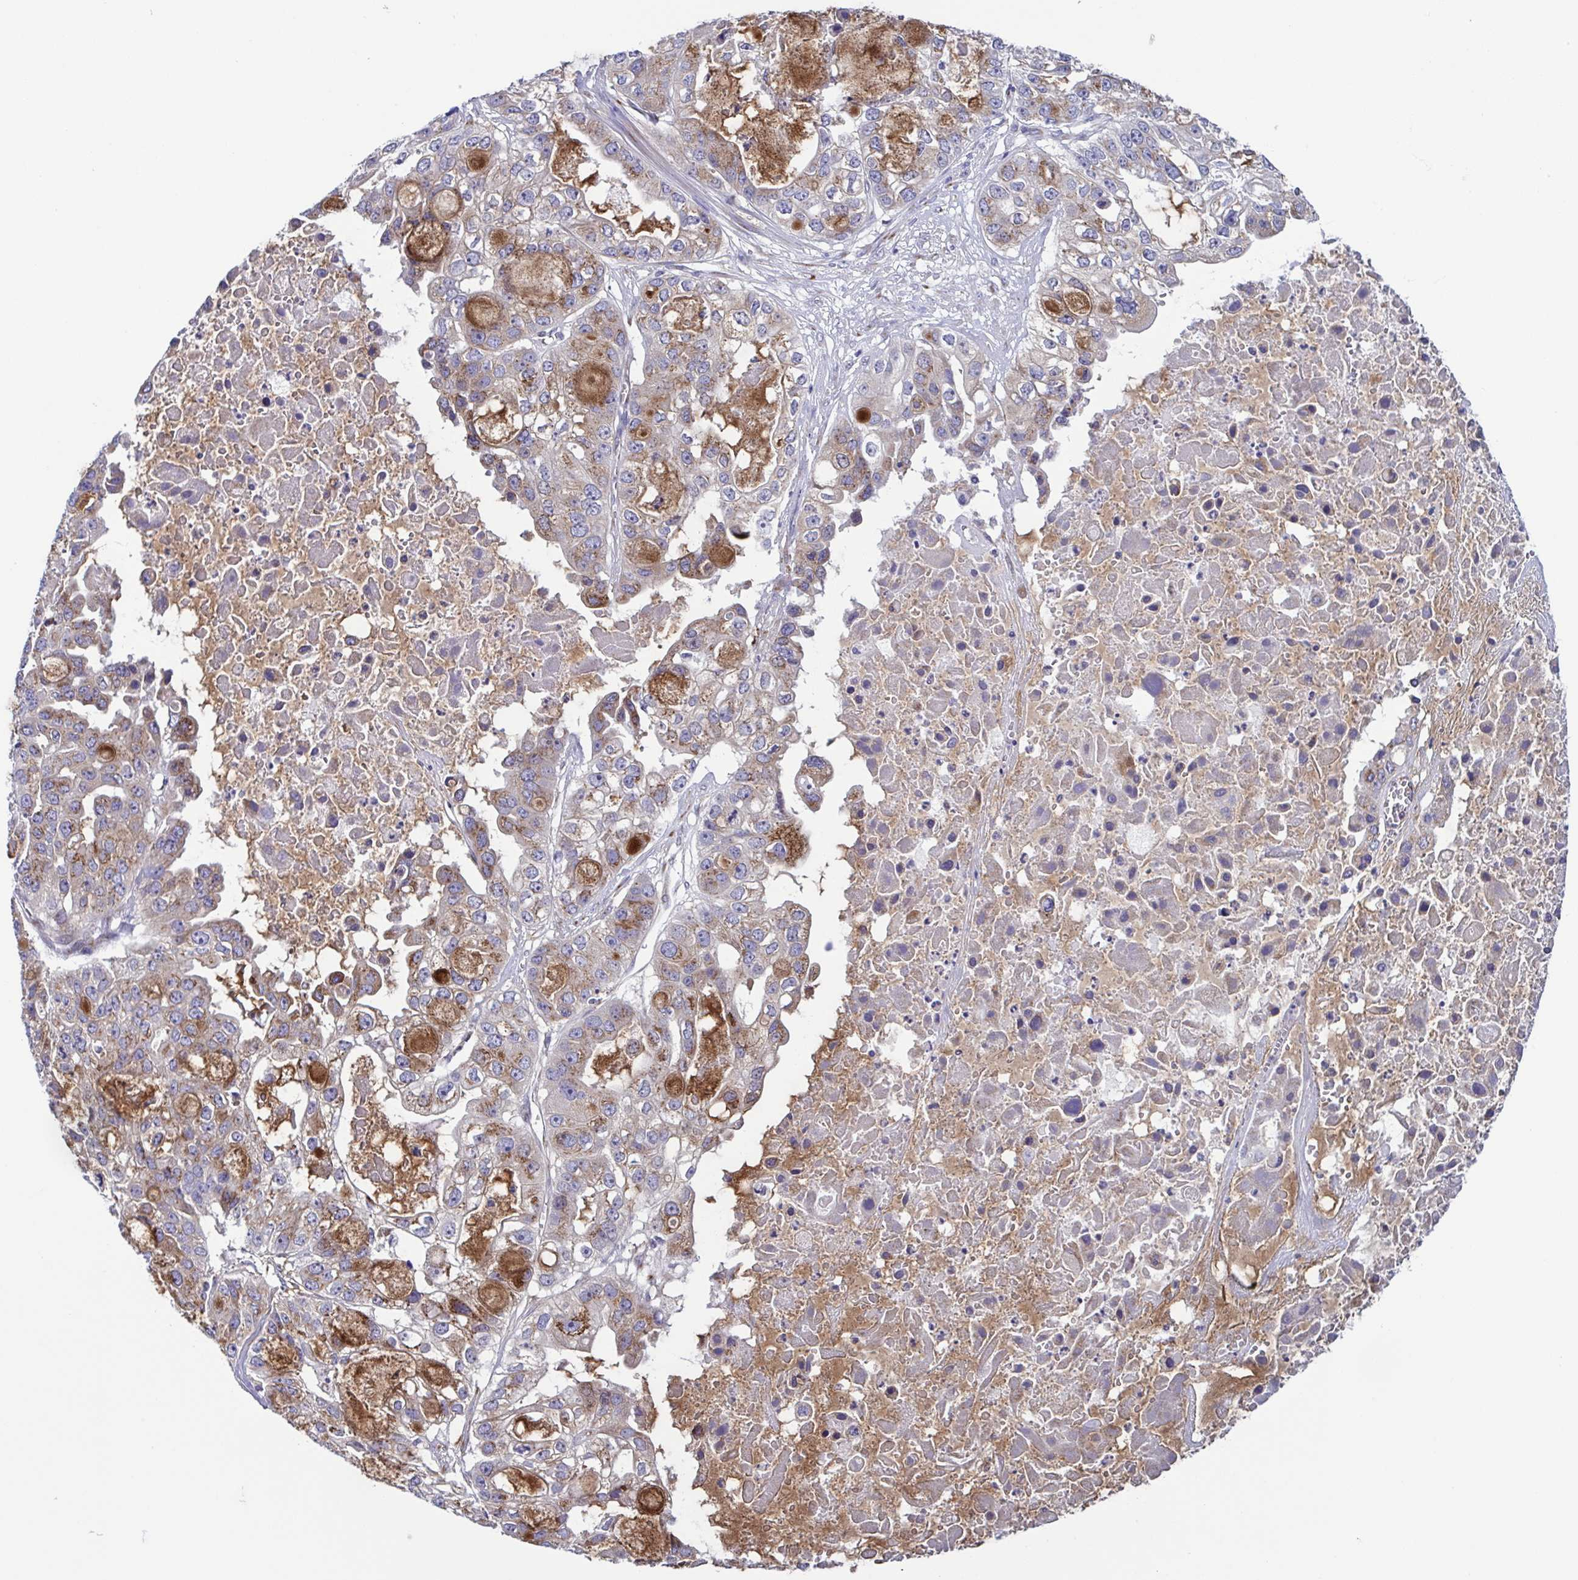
{"staining": {"intensity": "weak", "quantity": "25%-75%", "location": "cytoplasmic/membranous"}, "tissue": "ovarian cancer", "cell_type": "Tumor cells", "image_type": "cancer", "snomed": [{"axis": "morphology", "description": "Cystadenocarcinoma, serous, NOS"}, {"axis": "topography", "description": "Ovary"}], "caption": "Immunohistochemistry photomicrograph of neoplastic tissue: human ovarian serous cystadenocarcinoma stained using immunohistochemistry (IHC) reveals low levels of weak protein expression localized specifically in the cytoplasmic/membranous of tumor cells, appearing as a cytoplasmic/membranous brown color.", "gene": "COL17A1", "patient": {"sex": "female", "age": 56}}